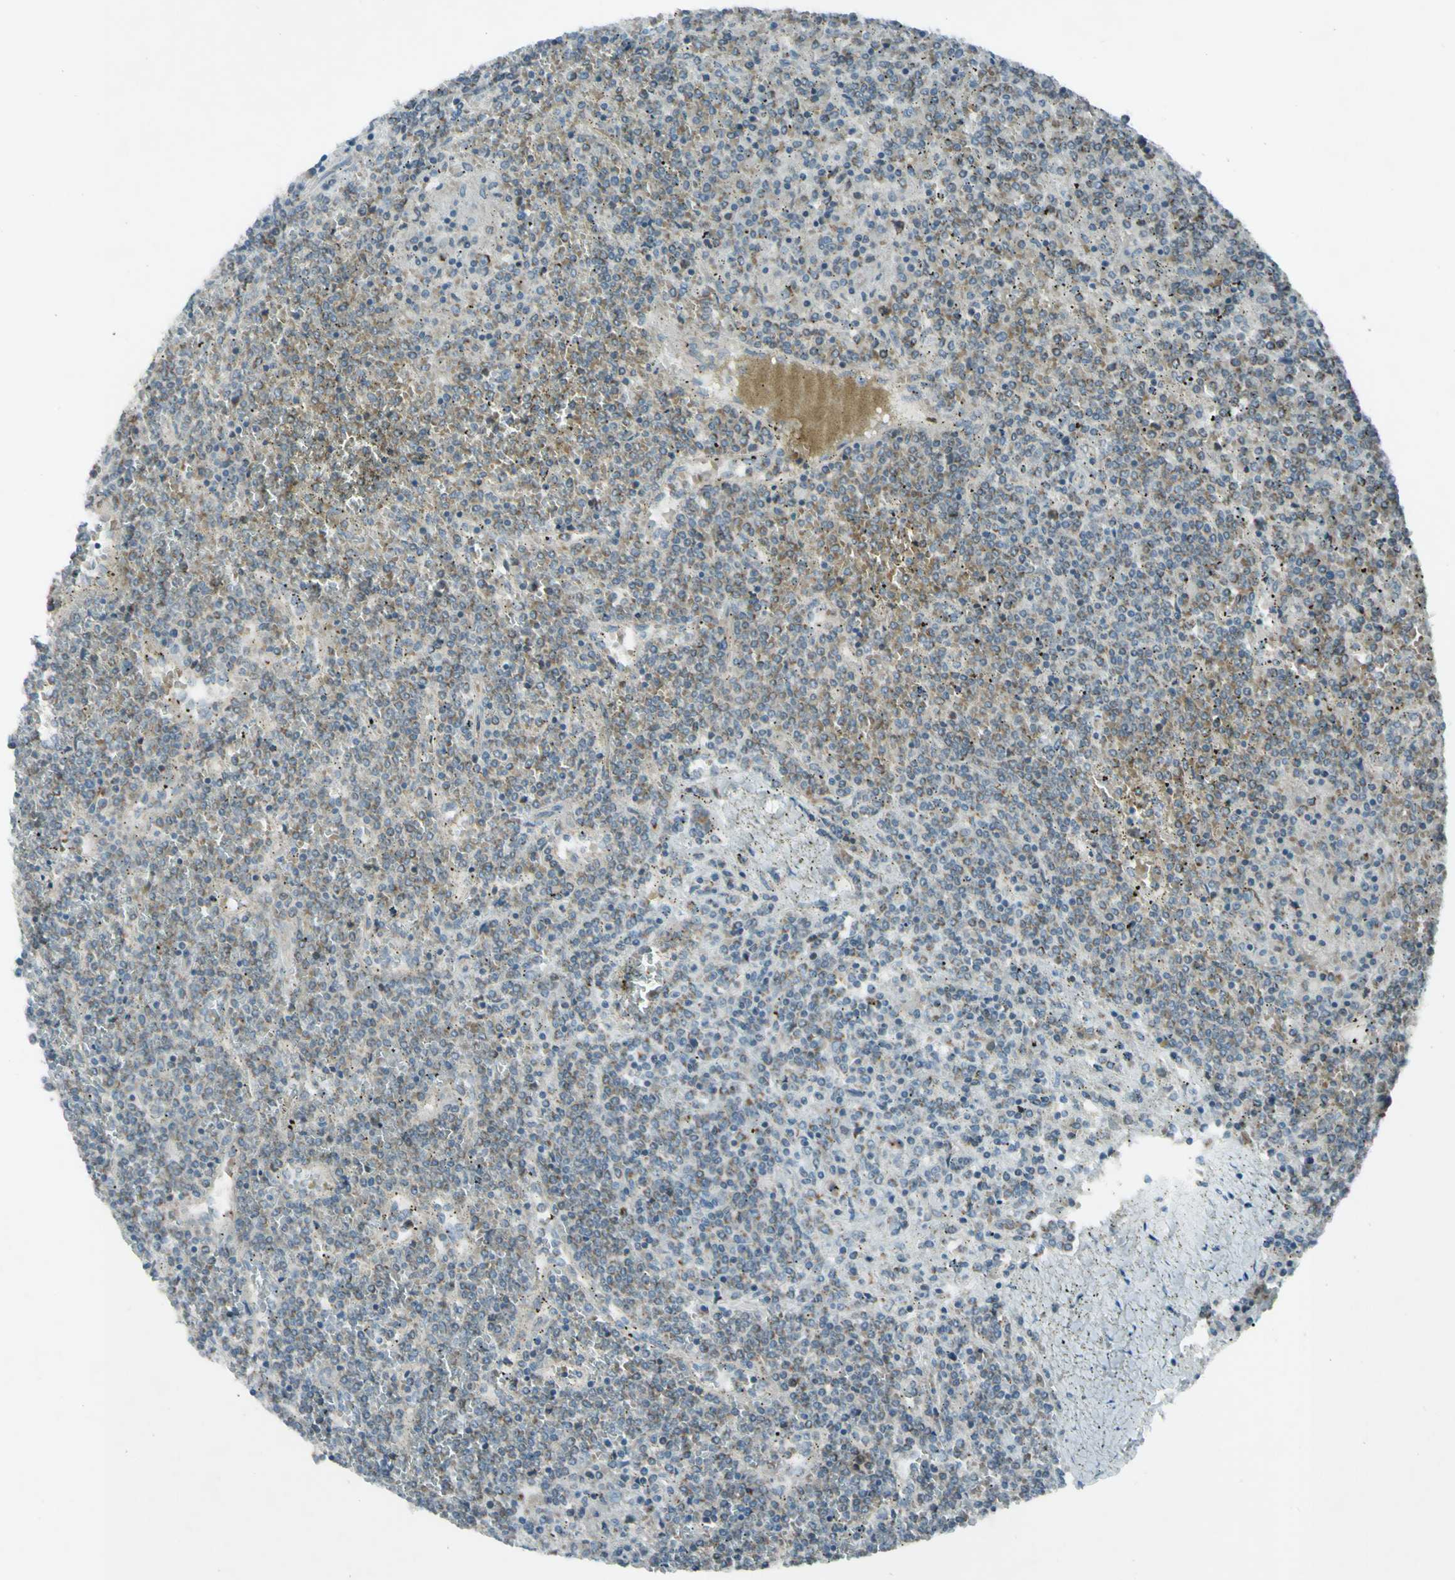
{"staining": {"intensity": "weak", "quantity": "25%-75%", "location": "cytoplasmic/membranous"}, "tissue": "lymphoma", "cell_type": "Tumor cells", "image_type": "cancer", "snomed": [{"axis": "morphology", "description": "Malignant lymphoma, non-Hodgkin's type, Low grade"}, {"axis": "topography", "description": "Spleen"}], "caption": "This histopathology image shows immunohistochemistry staining of lymphoma, with low weak cytoplasmic/membranous positivity in approximately 25%-75% of tumor cells.", "gene": "ACOT8", "patient": {"sex": "female", "age": 19}}